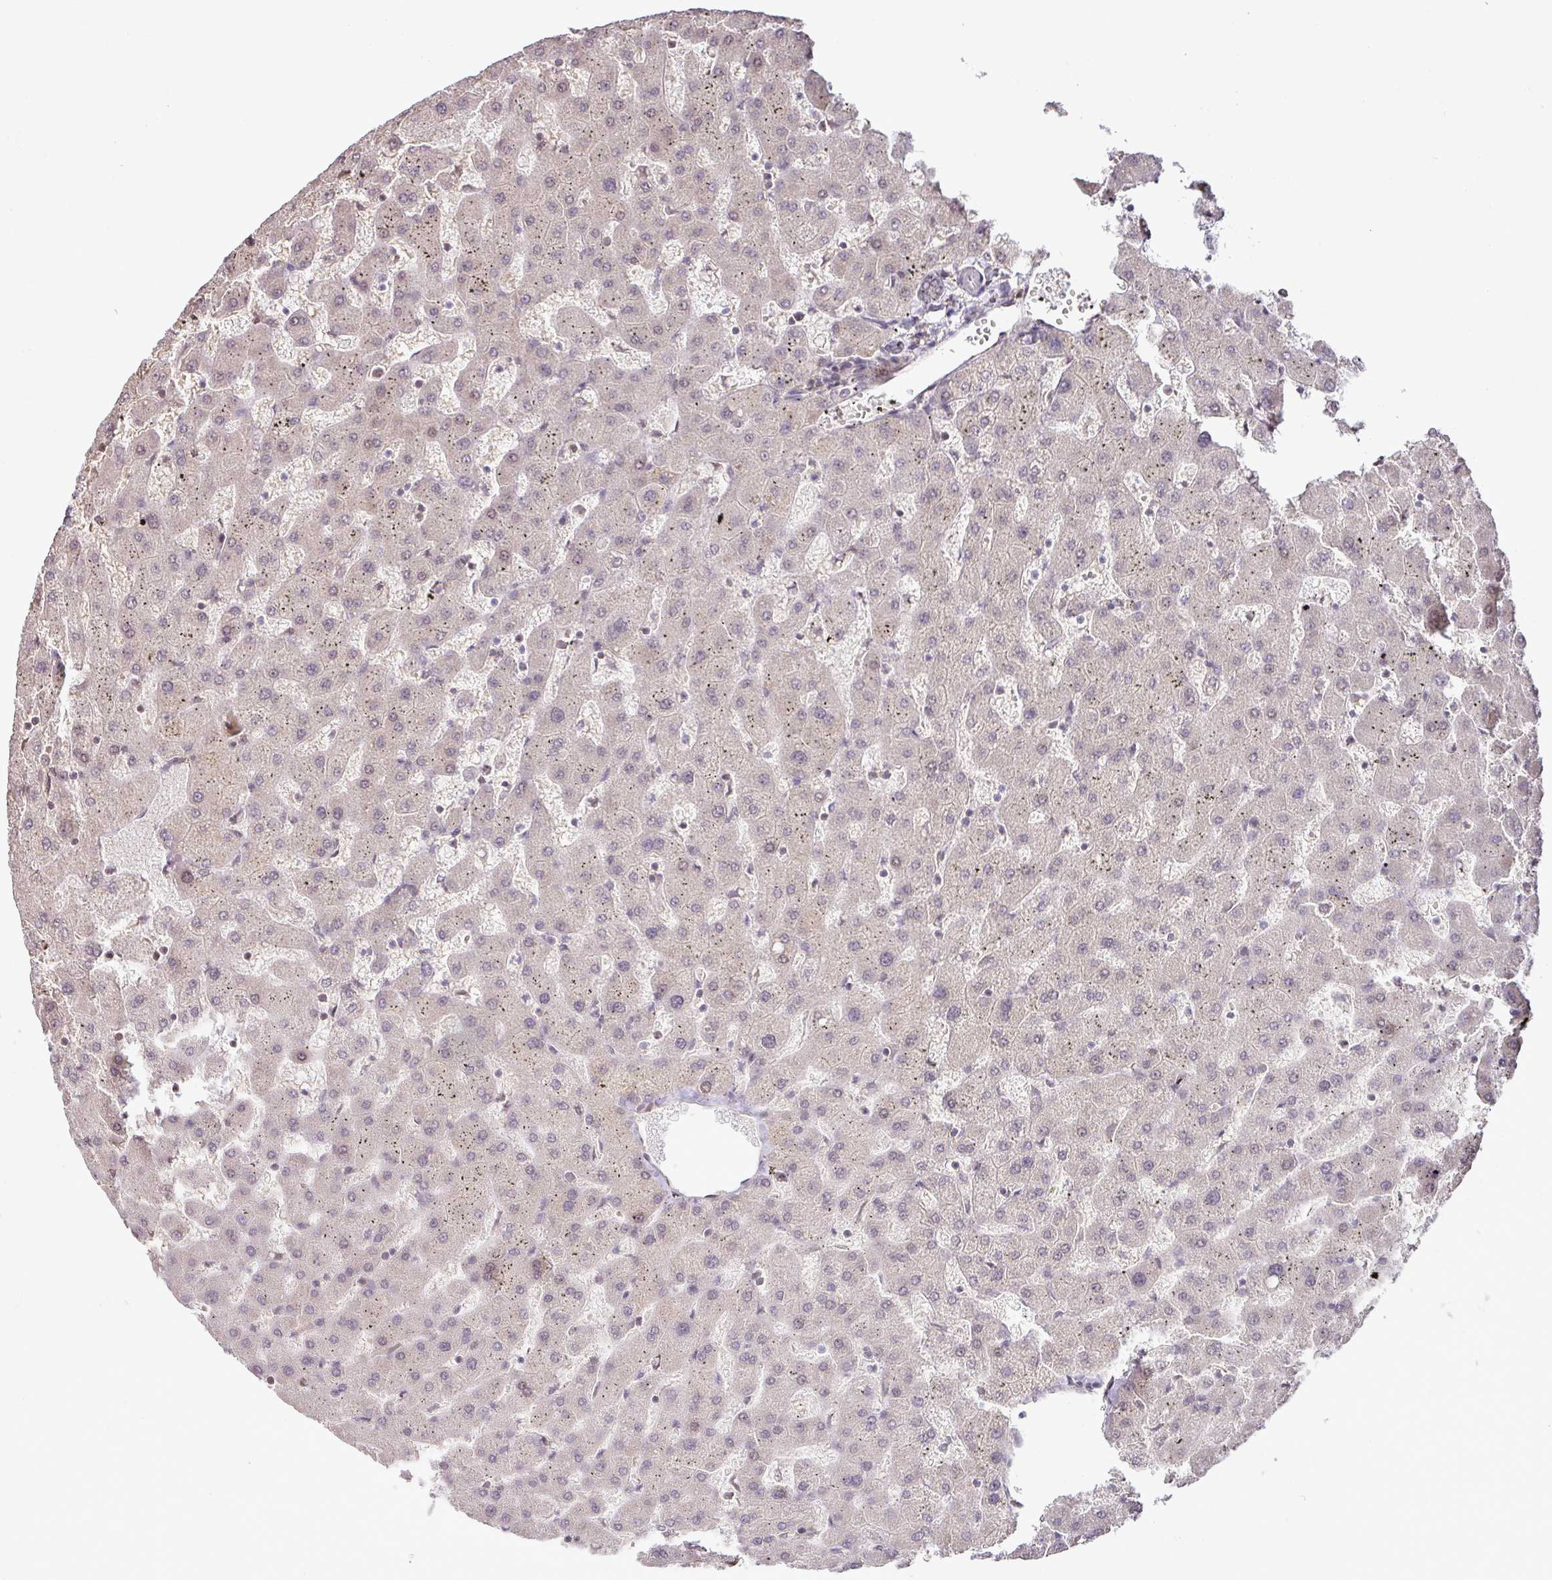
{"staining": {"intensity": "negative", "quantity": "none", "location": "none"}, "tissue": "liver", "cell_type": "Cholangiocytes", "image_type": "normal", "snomed": [{"axis": "morphology", "description": "Normal tissue, NOS"}, {"axis": "topography", "description": "Liver"}], "caption": "Micrograph shows no protein positivity in cholangiocytes of normal liver. (Stains: DAB (3,3'-diaminobenzidine) immunohistochemistry with hematoxylin counter stain, Microscopy: brightfield microscopy at high magnification).", "gene": "PARP2", "patient": {"sex": "female", "age": 63}}